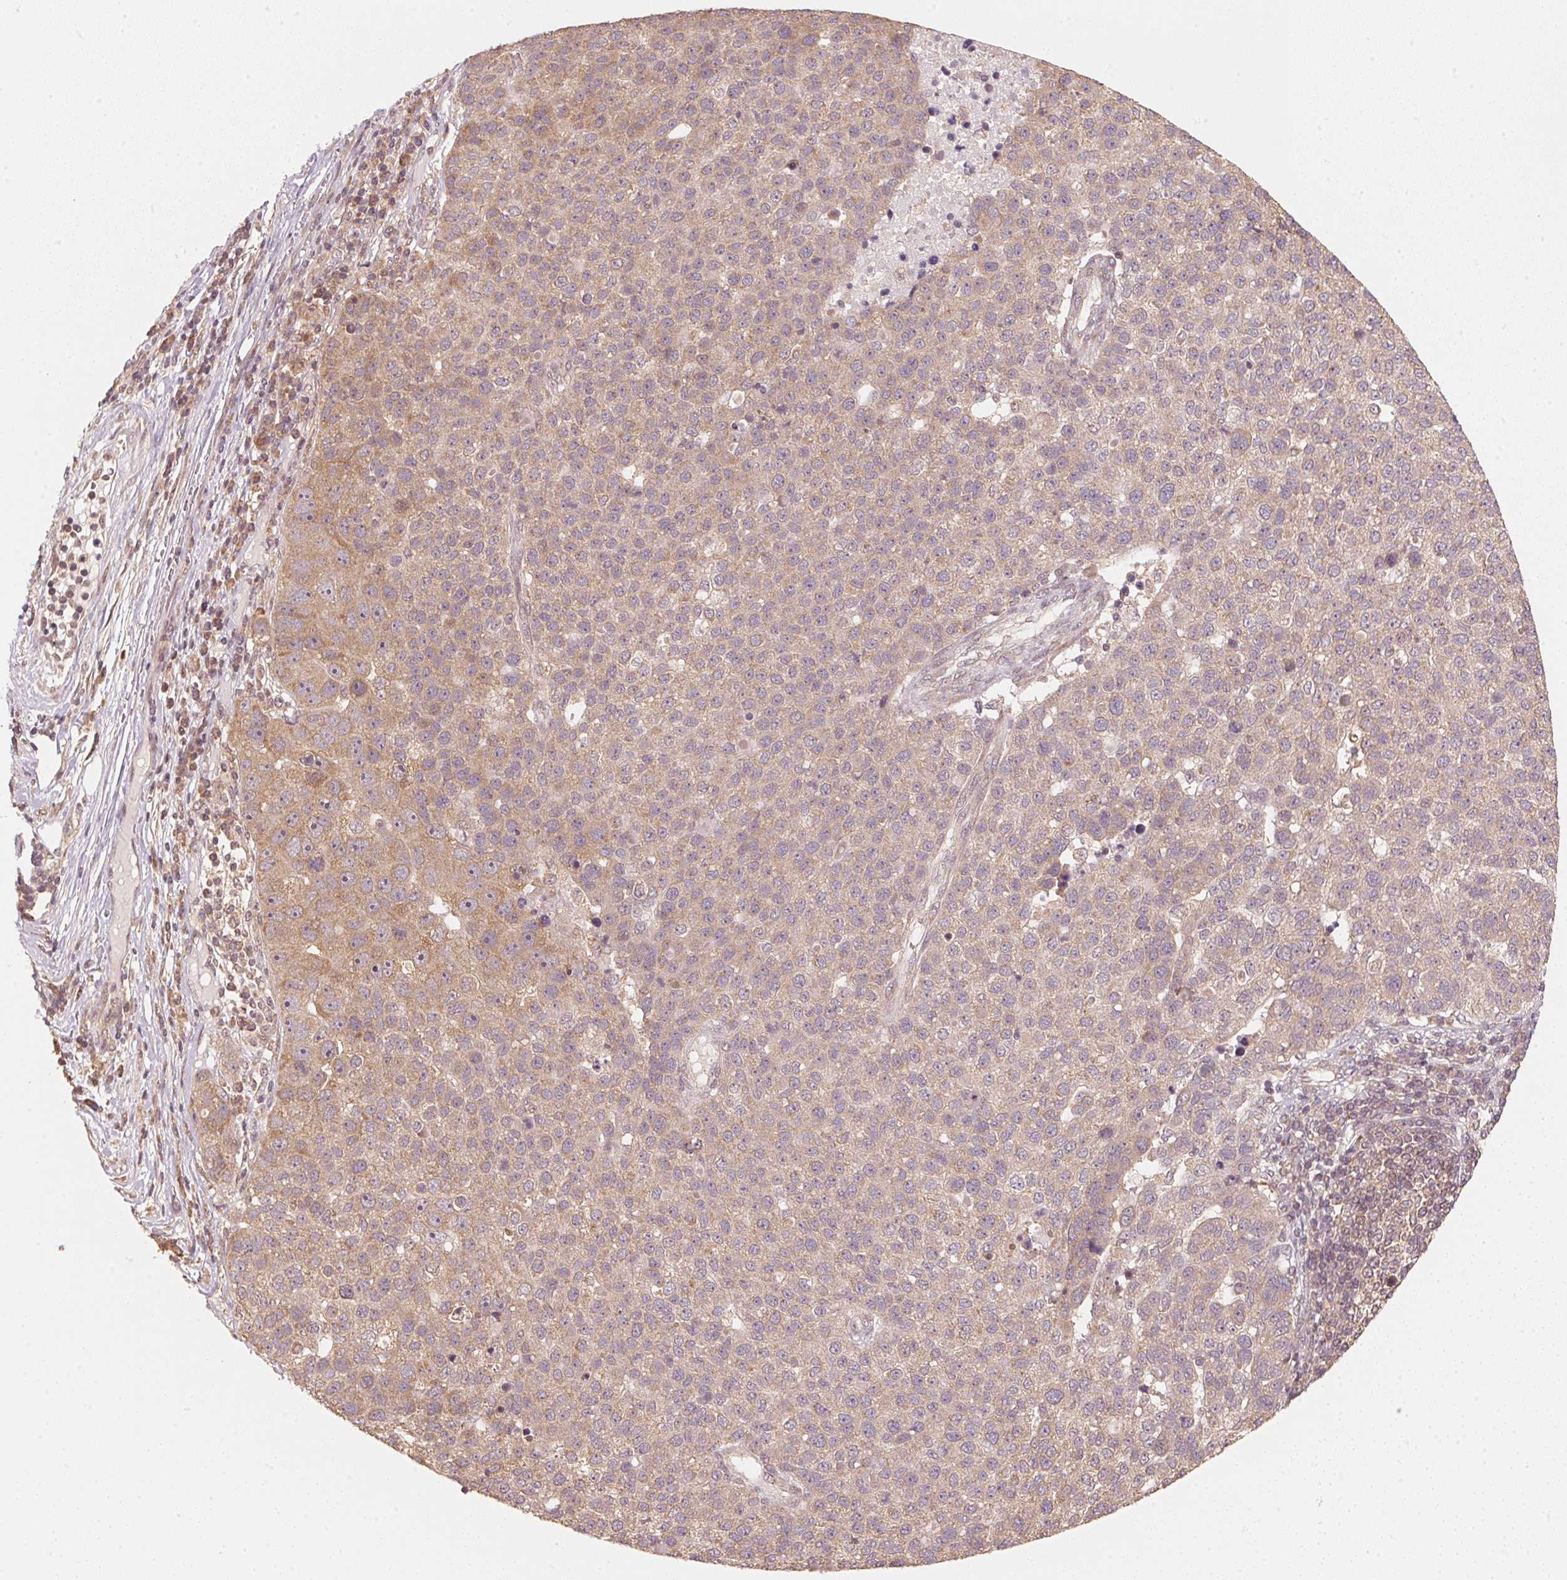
{"staining": {"intensity": "weak", "quantity": ">75%", "location": "cytoplasmic/membranous"}, "tissue": "pancreatic cancer", "cell_type": "Tumor cells", "image_type": "cancer", "snomed": [{"axis": "morphology", "description": "Adenocarcinoma, NOS"}, {"axis": "topography", "description": "Pancreas"}], "caption": "There is low levels of weak cytoplasmic/membranous staining in tumor cells of adenocarcinoma (pancreatic), as demonstrated by immunohistochemical staining (brown color).", "gene": "C2orf73", "patient": {"sex": "female", "age": 61}}